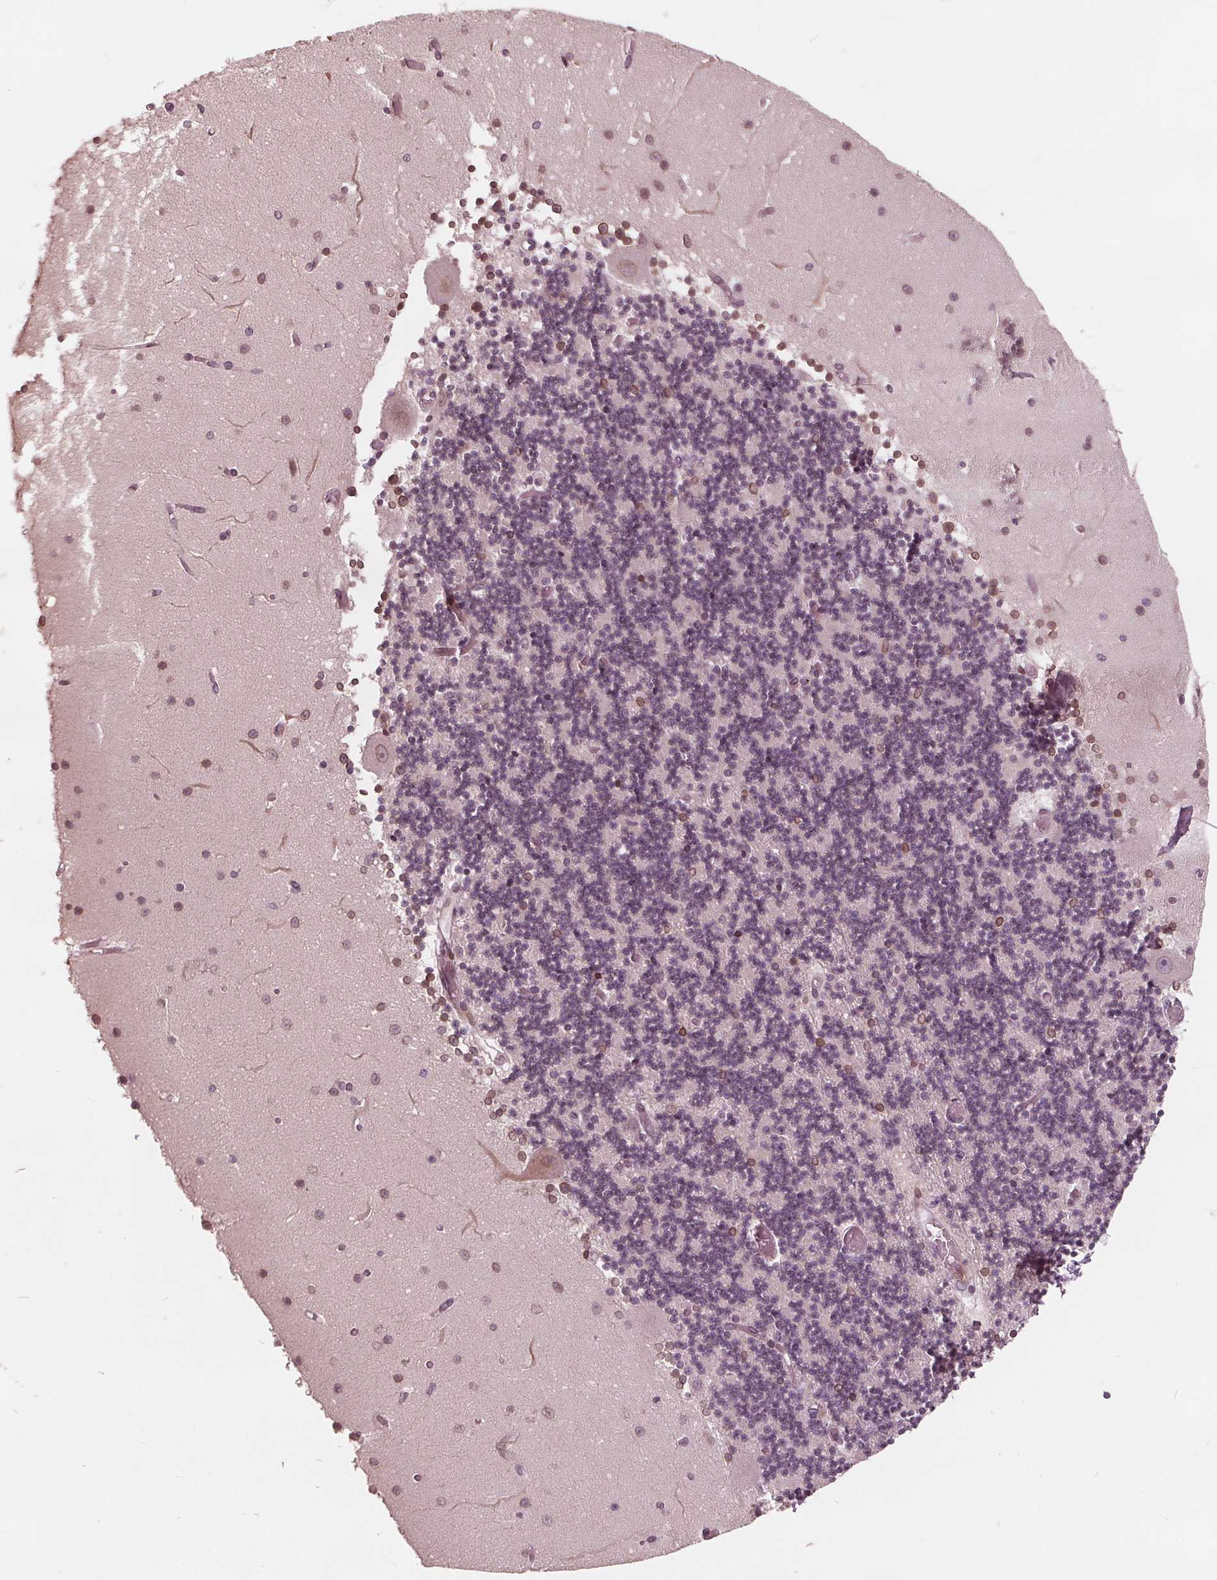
{"staining": {"intensity": "negative", "quantity": "none", "location": "none"}, "tissue": "cerebellum", "cell_type": "Cells in granular layer", "image_type": "normal", "snomed": [{"axis": "morphology", "description": "Normal tissue, NOS"}, {"axis": "topography", "description": "Cerebellum"}], "caption": "Cerebellum stained for a protein using IHC reveals no staining cells in granular layer.", "gene": "NUP210", "patient": {"sex": "female", "age": 28}}